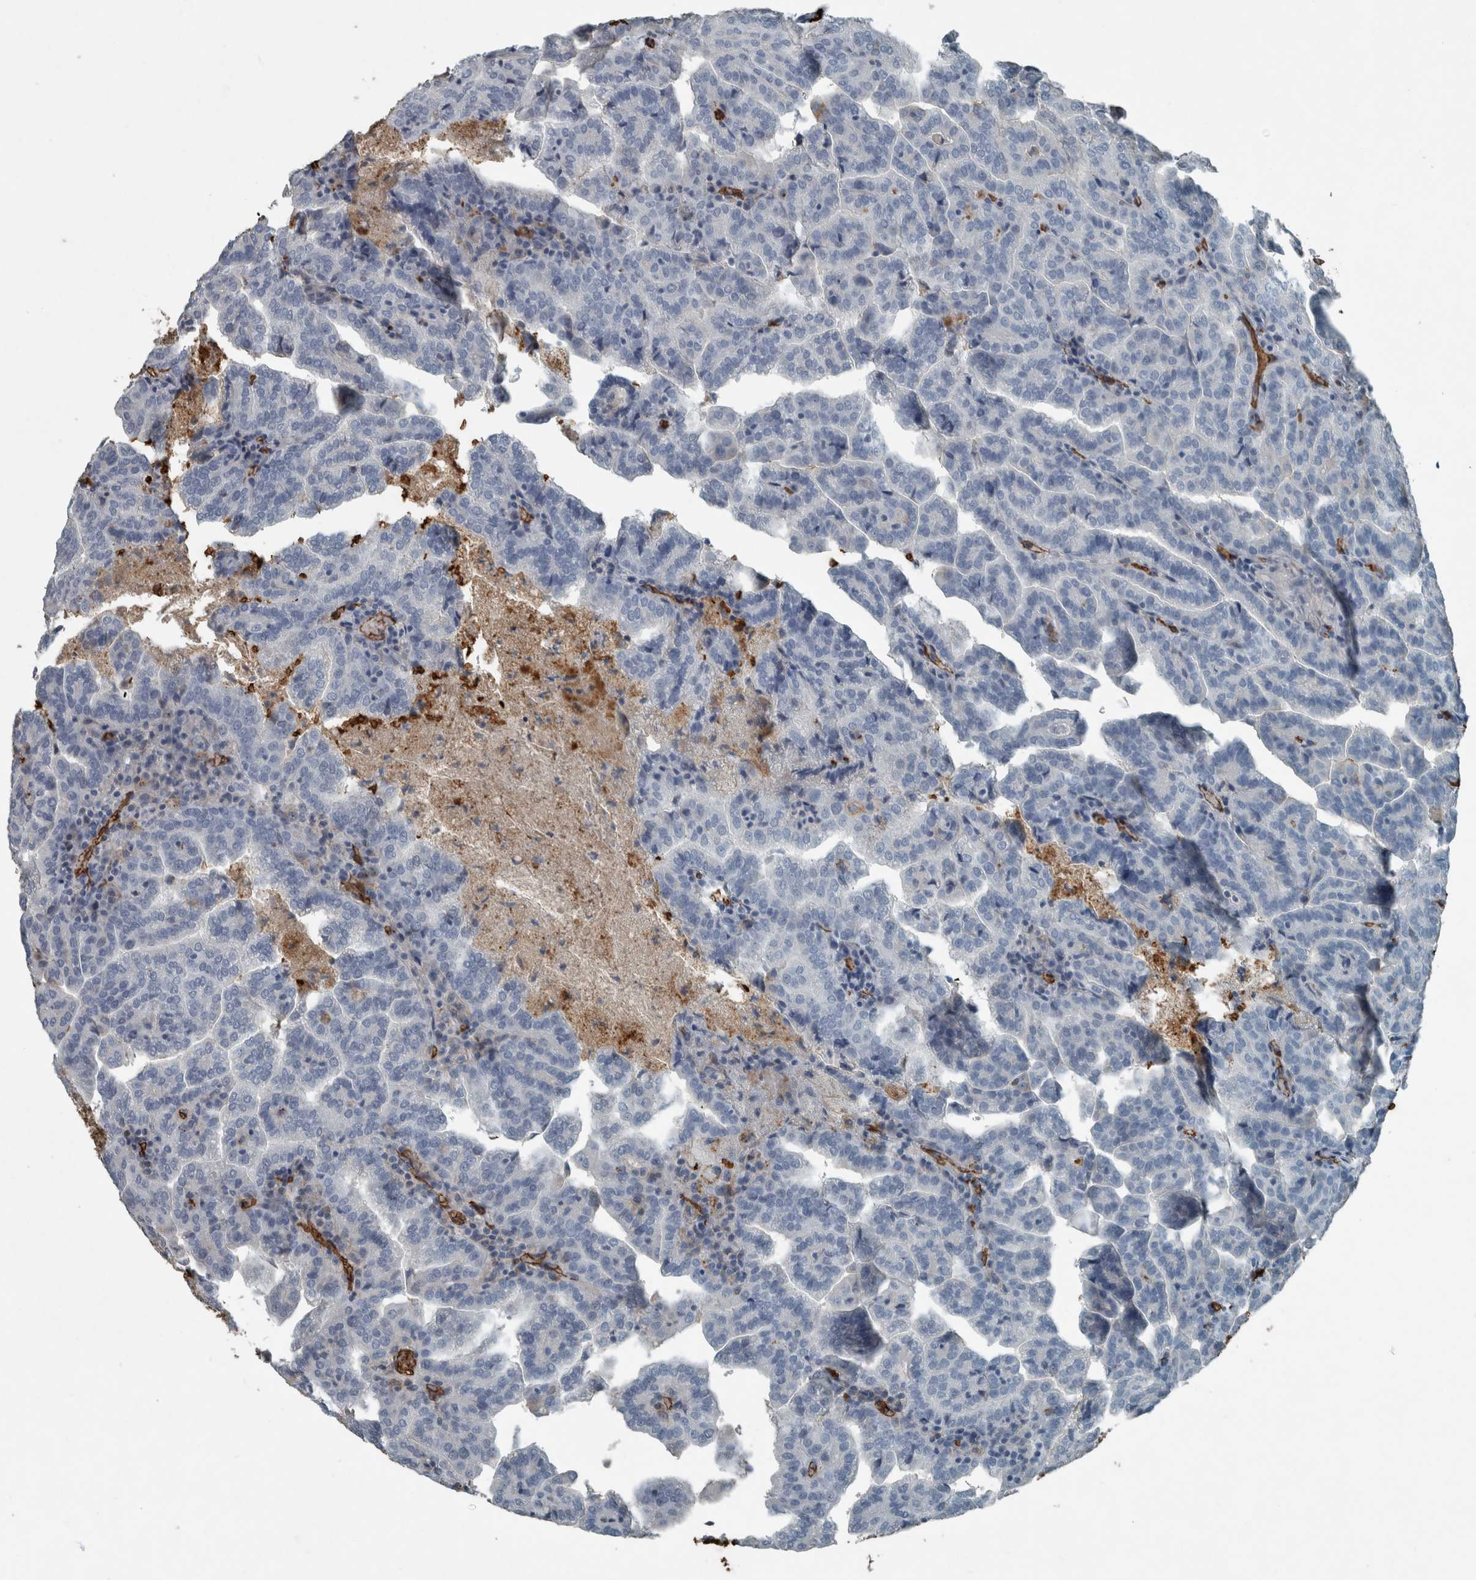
{"staining": {"intensity": "negative", "quantity": "none", "location": "none"}, "tissue": "renal cancer", "cell_type": "Tumor cells", "image_type": "cancer", "snomed": [{"axis": "morphology", "description": "Adenocarcinoma, NOS"}, {"axis": "topography", "description": "Kidney"}], "caption": "Immunohistochemistry histopathology image of renal cancer stained for a protein (brown), which demonstrates no expression in tumor cells.", "gene": "LBP", "patient": {"sex": "male", "age": 61}}